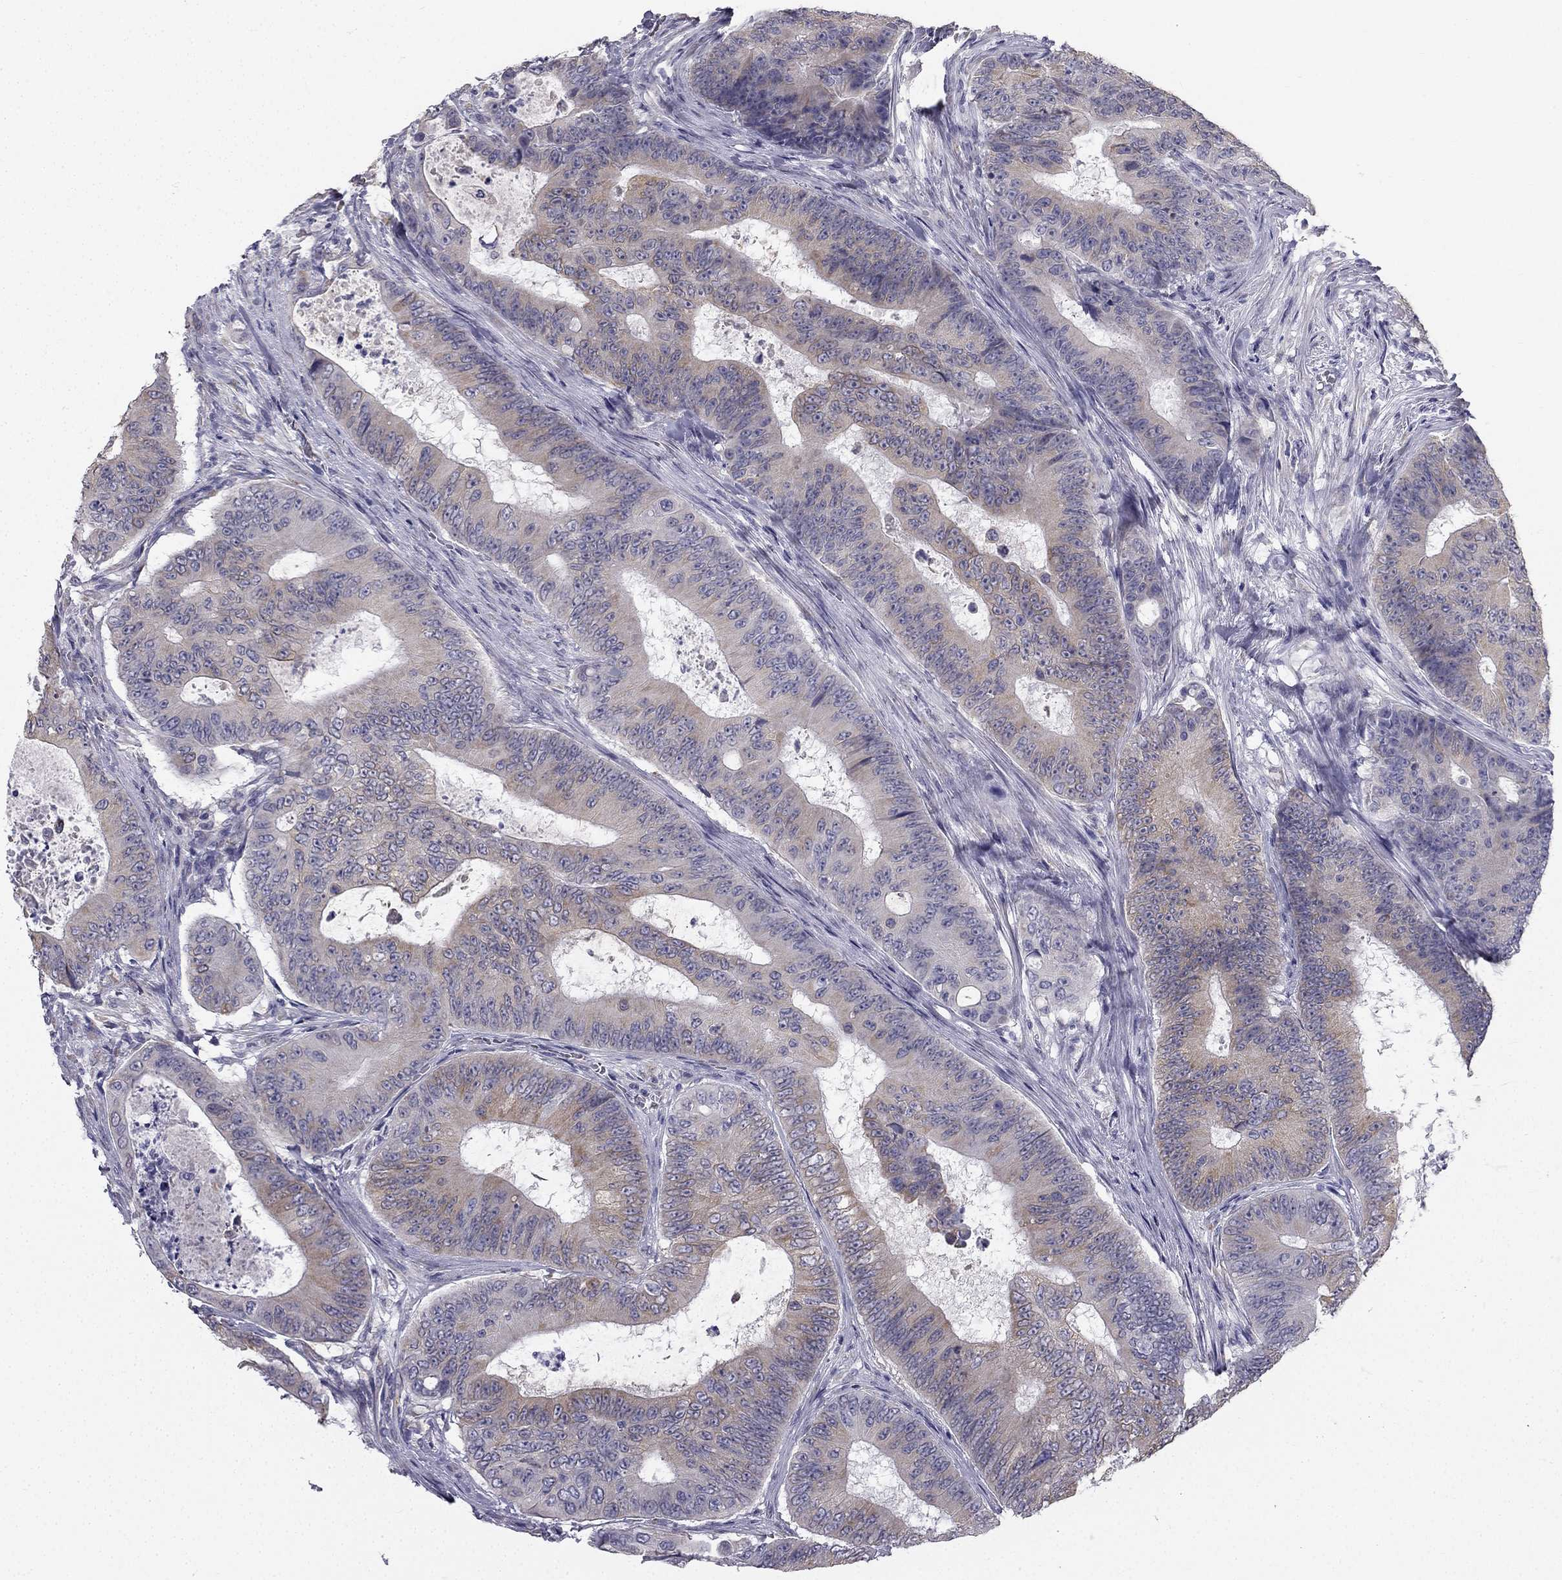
{"staining": {"intensity": "weak", "quantity": ">75%", "location": "cytoplasmic/membranous"}, "tissue": "colorectal cancer", "cell_type": "Tumor cells", "image_type": "cancer", "snomed": [{"axis": "morphology", "description": "Adenocarcinoma, NOS"}, {"axis": "topography", "description": "Colon"}], "caption": "Tumor cells display weak cytoplasmic/membranous staining in about >75% of cells in colorectal cancer.", "gene": "CCDC40", "patient": {"sex": "female", "age": 48}}